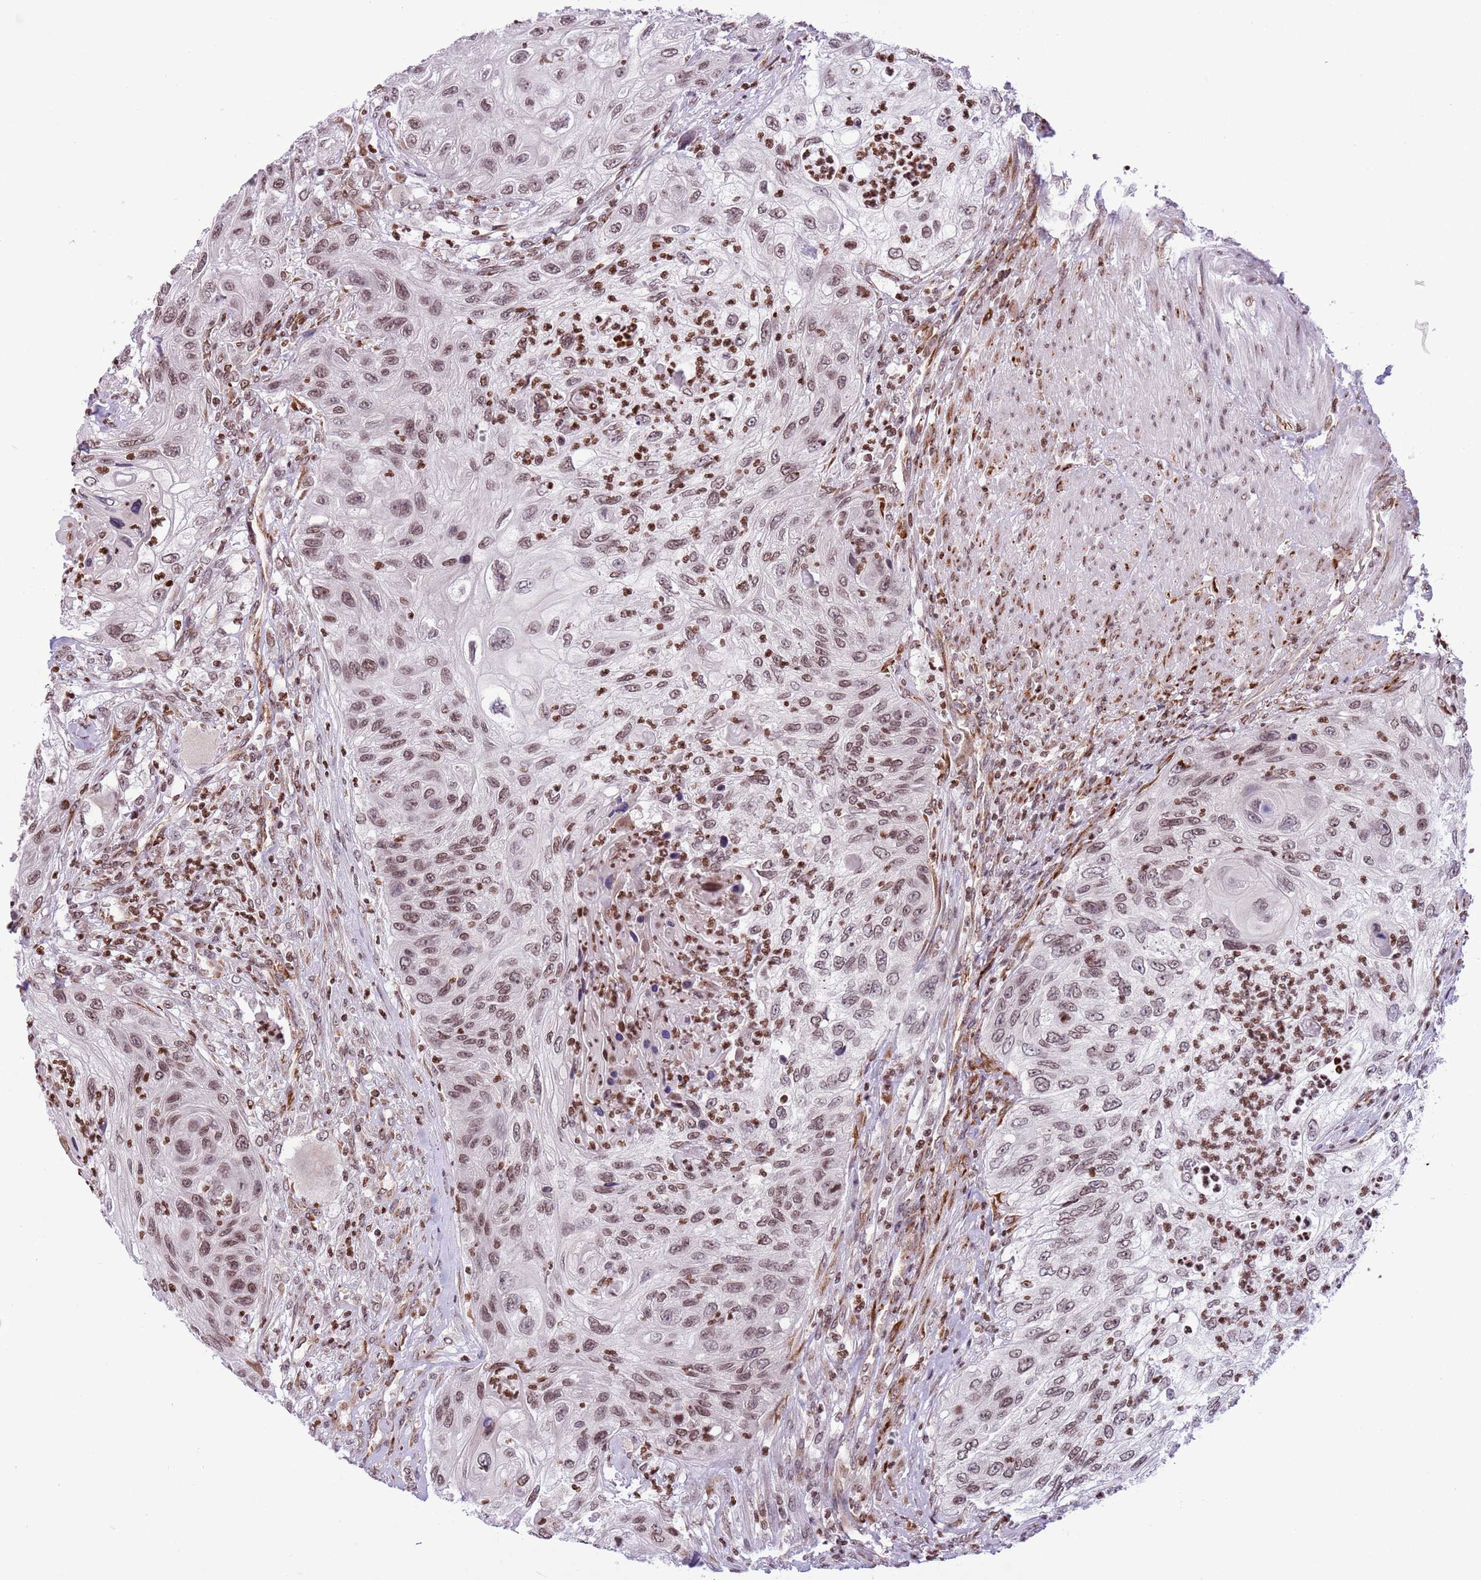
{"staining": {"intensity": "moderate", "quantity": ">75%", "location": "nuclear"}, "tissue": "urothelial cancer", "cell_type": "Tumor cells", "image_type": "cancer", "snomed": [{"axis": "morphology", "description": "Urothelial carcinoma, High grade"}, {"axis": "topography", "description": "Urinary bladder"}], "caption": "Immunohistochemical staining of human urothelial carcinoma (high-grade) shows medium levels of moderate nuclear staining in approximately >75% of tumor cells. (Brightfield microscopy of DAB IHC at high magnification).", "gene": "NRIP1", "patient": {"sex": "female", "age": 60}}